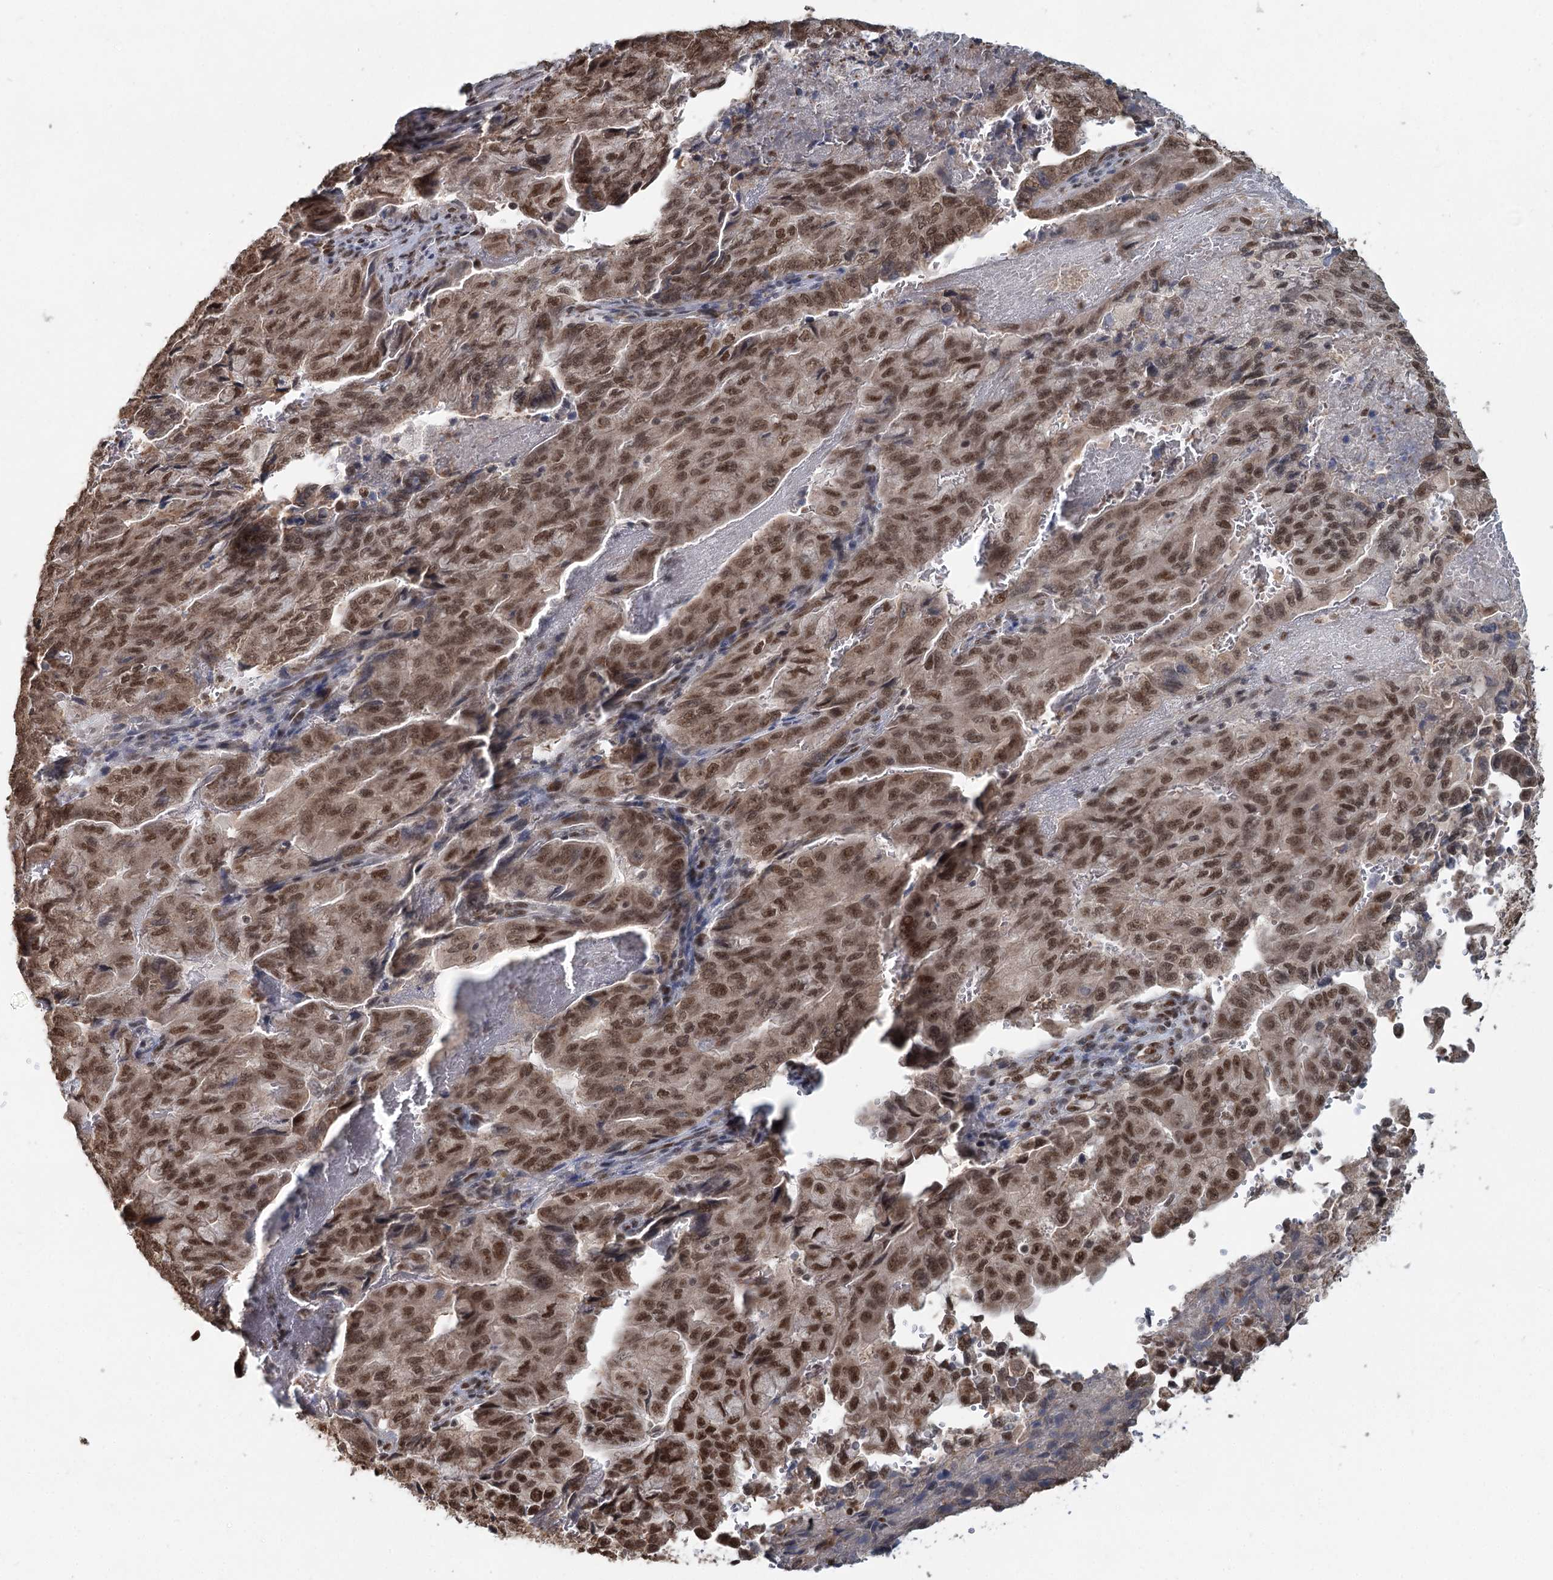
{"staining": {"intensity": "strong", "quantity": ">75%", "location": "nuclear"}, "tissue": "pancreatic cancer", "cell_type": "Tumor cells", "image_type": "cancer", "snomed": [{"axis": "morphology", "description": "Adenocarcinoma, NOS"}, {"axis": "topography", "description": "Pancreas"}], "caption": "Immunohistochemical staining of pancreatic cancer exhibits high levels of strong nuclear staining in approximately >75% of tumor cells.", "gene": "GPALPP1", "patient": {"sex": "male", "age": 51}}